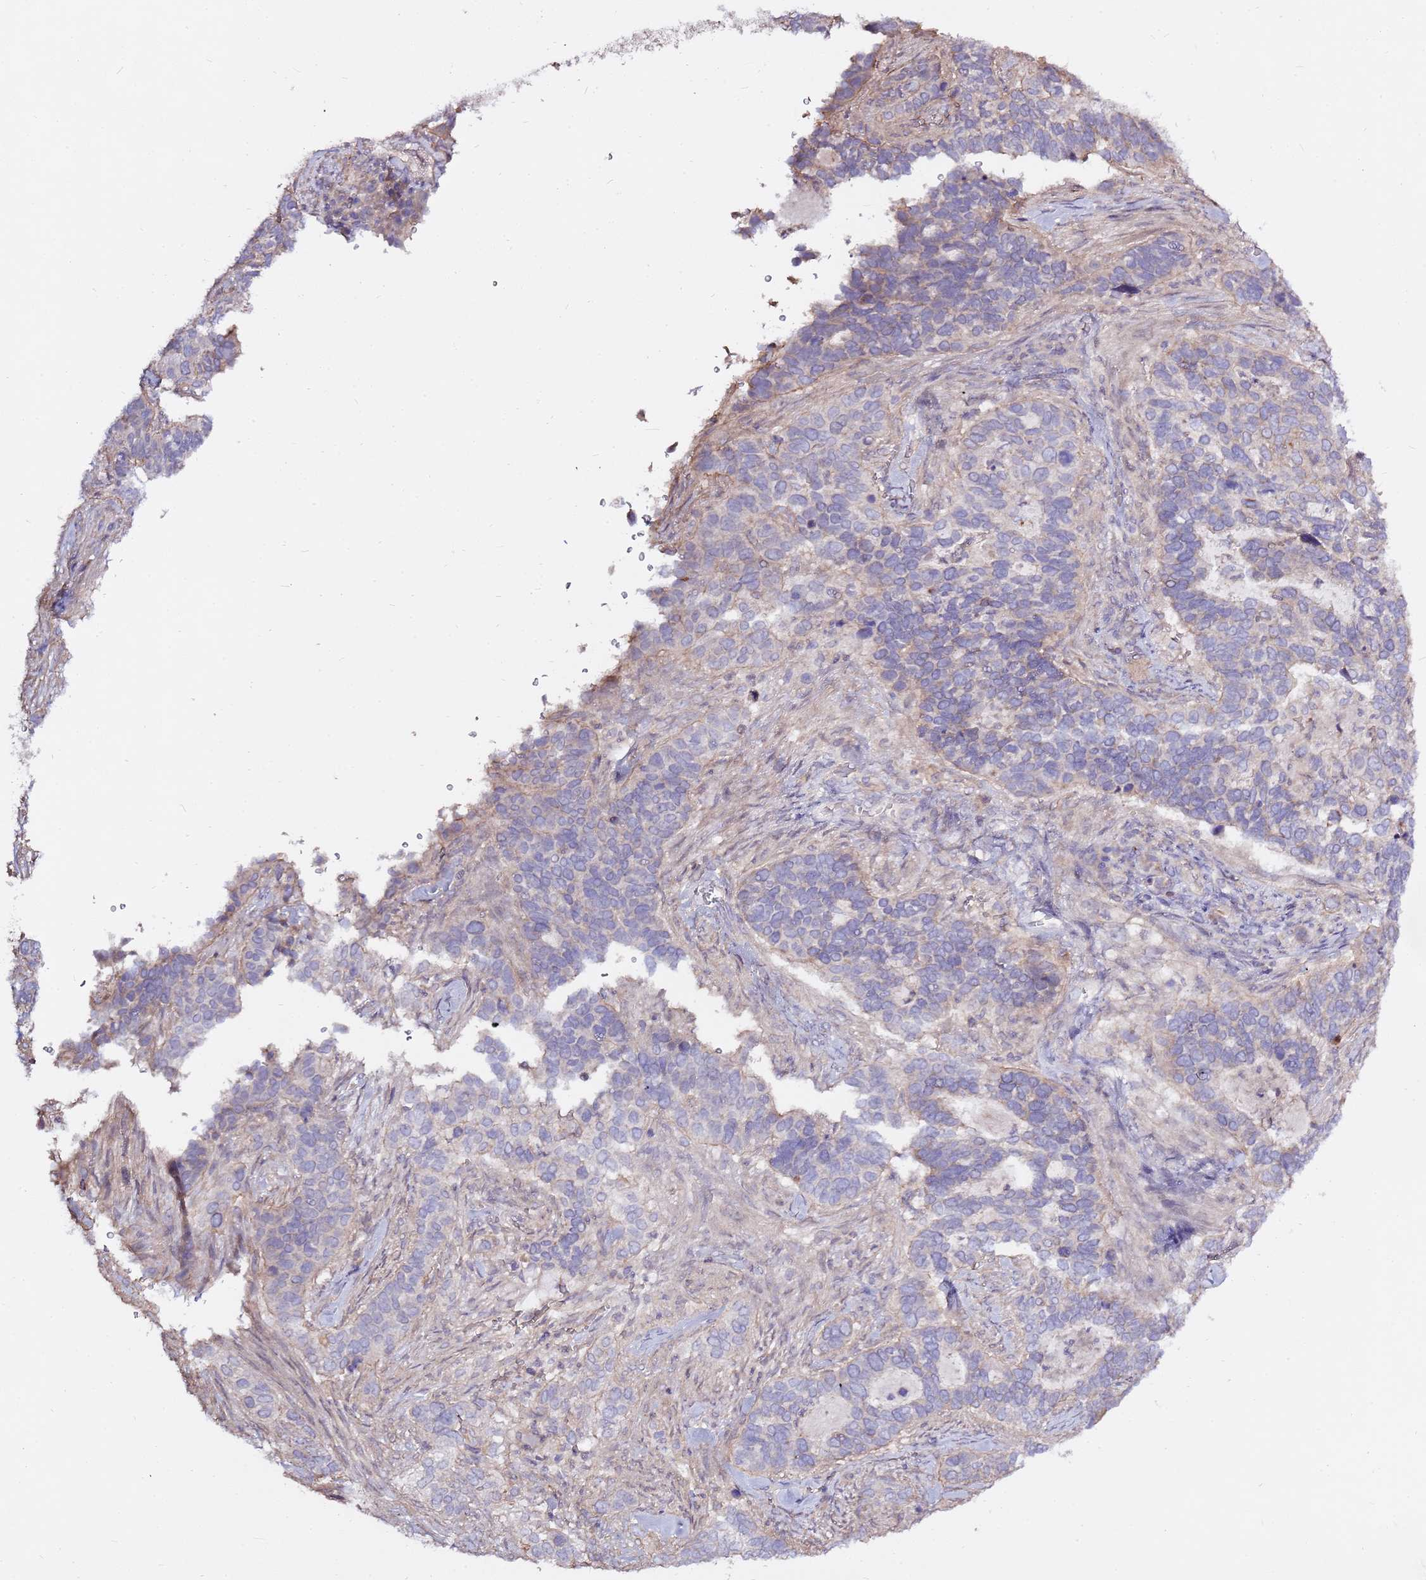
{"staining": {"intensity": "negative", "quantity": "none", "location": "none"}, "tissue": "cervical cancer", "cell_type": "Tumor cells", "image_type": "cancer", "snomed": [{"axis": "morphology", "description": "Squamous cell carcinoma, NOS"}, {"axis": "topography", "description": "Cervix"}], "caption": "Micrograph shows no significant protein expression in tumor cells of cervical squamous cell carcinoma.", "gene": "EVA1B", "patient": {"sex": "female", "age": 38}}